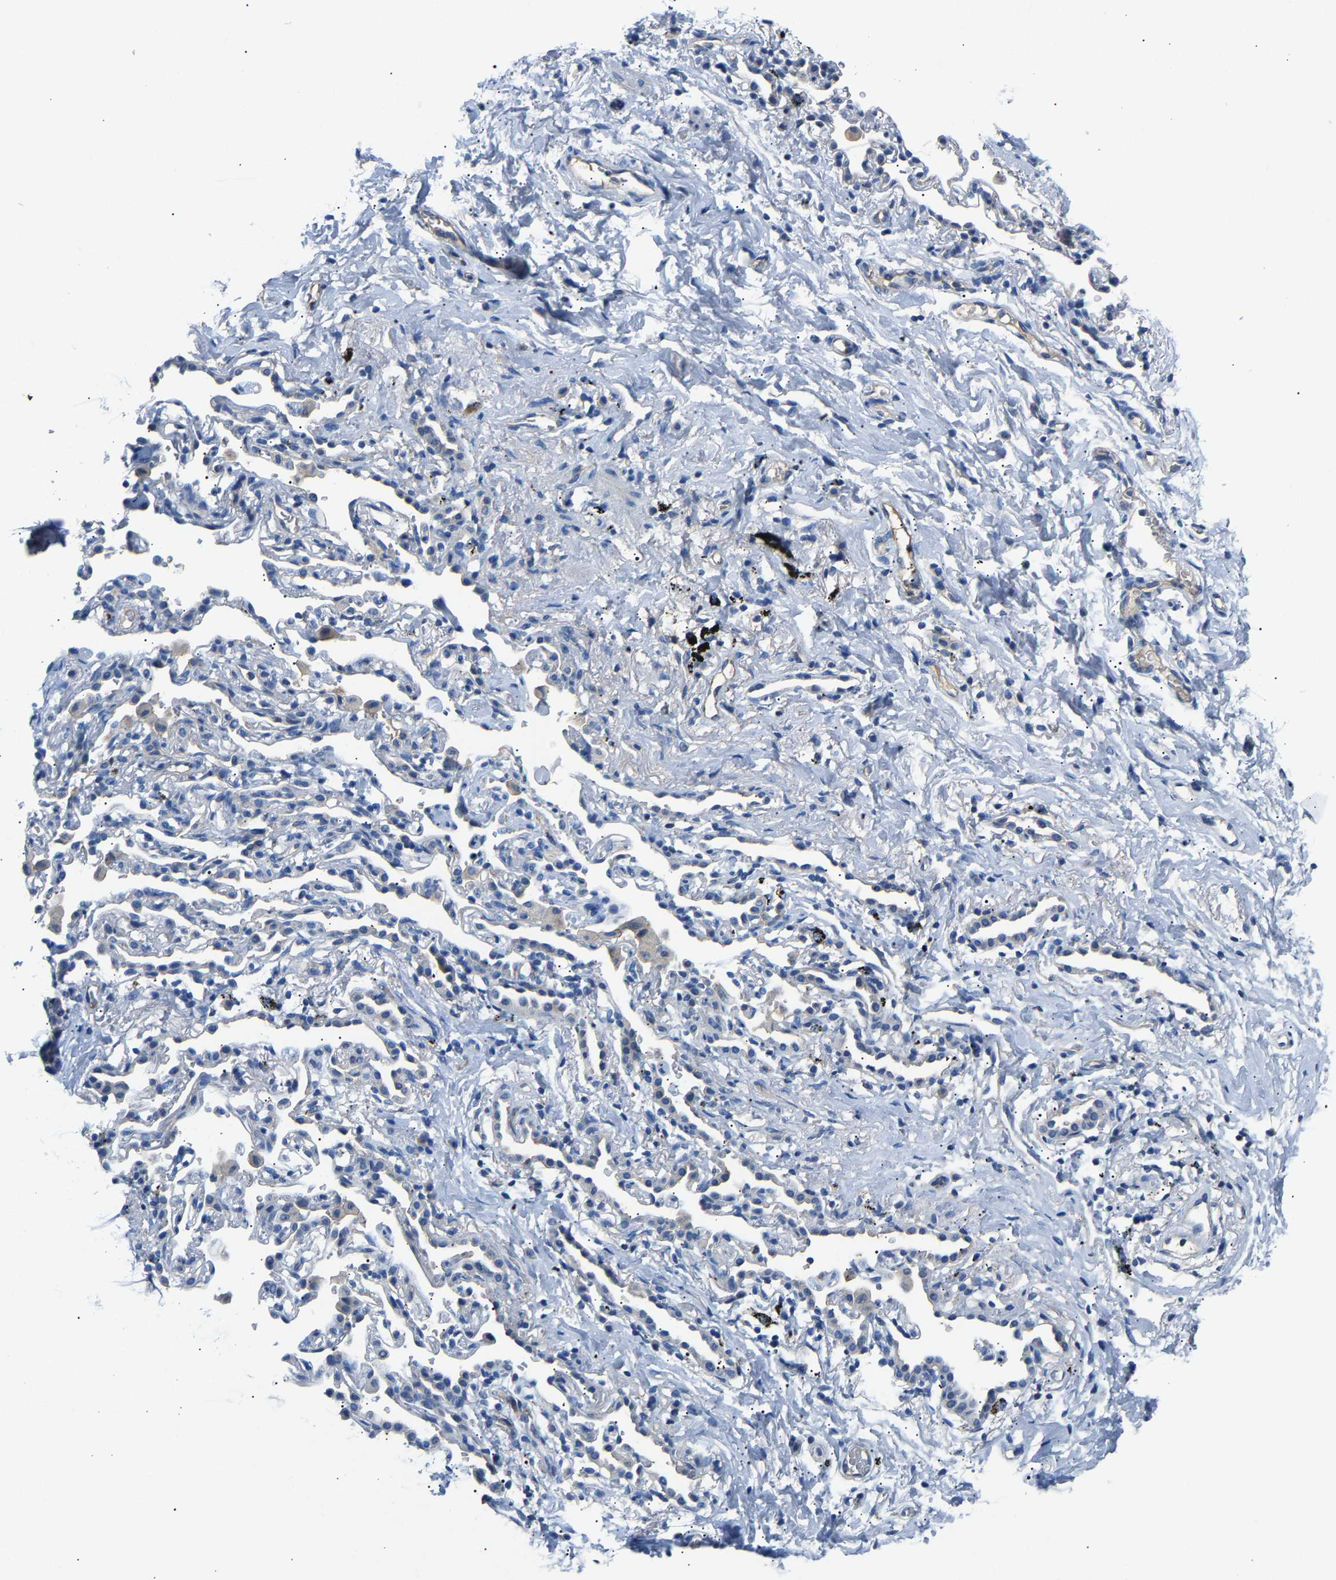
{"staining": {"intensity": "negative", "quantity": "none", "location": "none"}, "tissue": "adipose tissue", "cell_type": "Adipocytes", "image_type": "normal", "snomed": [{"axis": "morphology", "description": "Normal tissue, NOS"}, {"axis": "topography", "description": "Cartilage tissue"}, {"axis": "topography", "description": "Bronchus"}], "caption": "This is a micrograph of immunohistochemistry staining of normal adipose tissue, which shows no staining in adipocytes. The staining was performed using DAB (3,3'-diaminobenzidine) to visualize the protein expression in brown, while the nuclei were stained in blue with hematoxylin (Magnification: 20x).", "gene": "DNAAF5", "patient": {"sex": "female", "age": 53}}